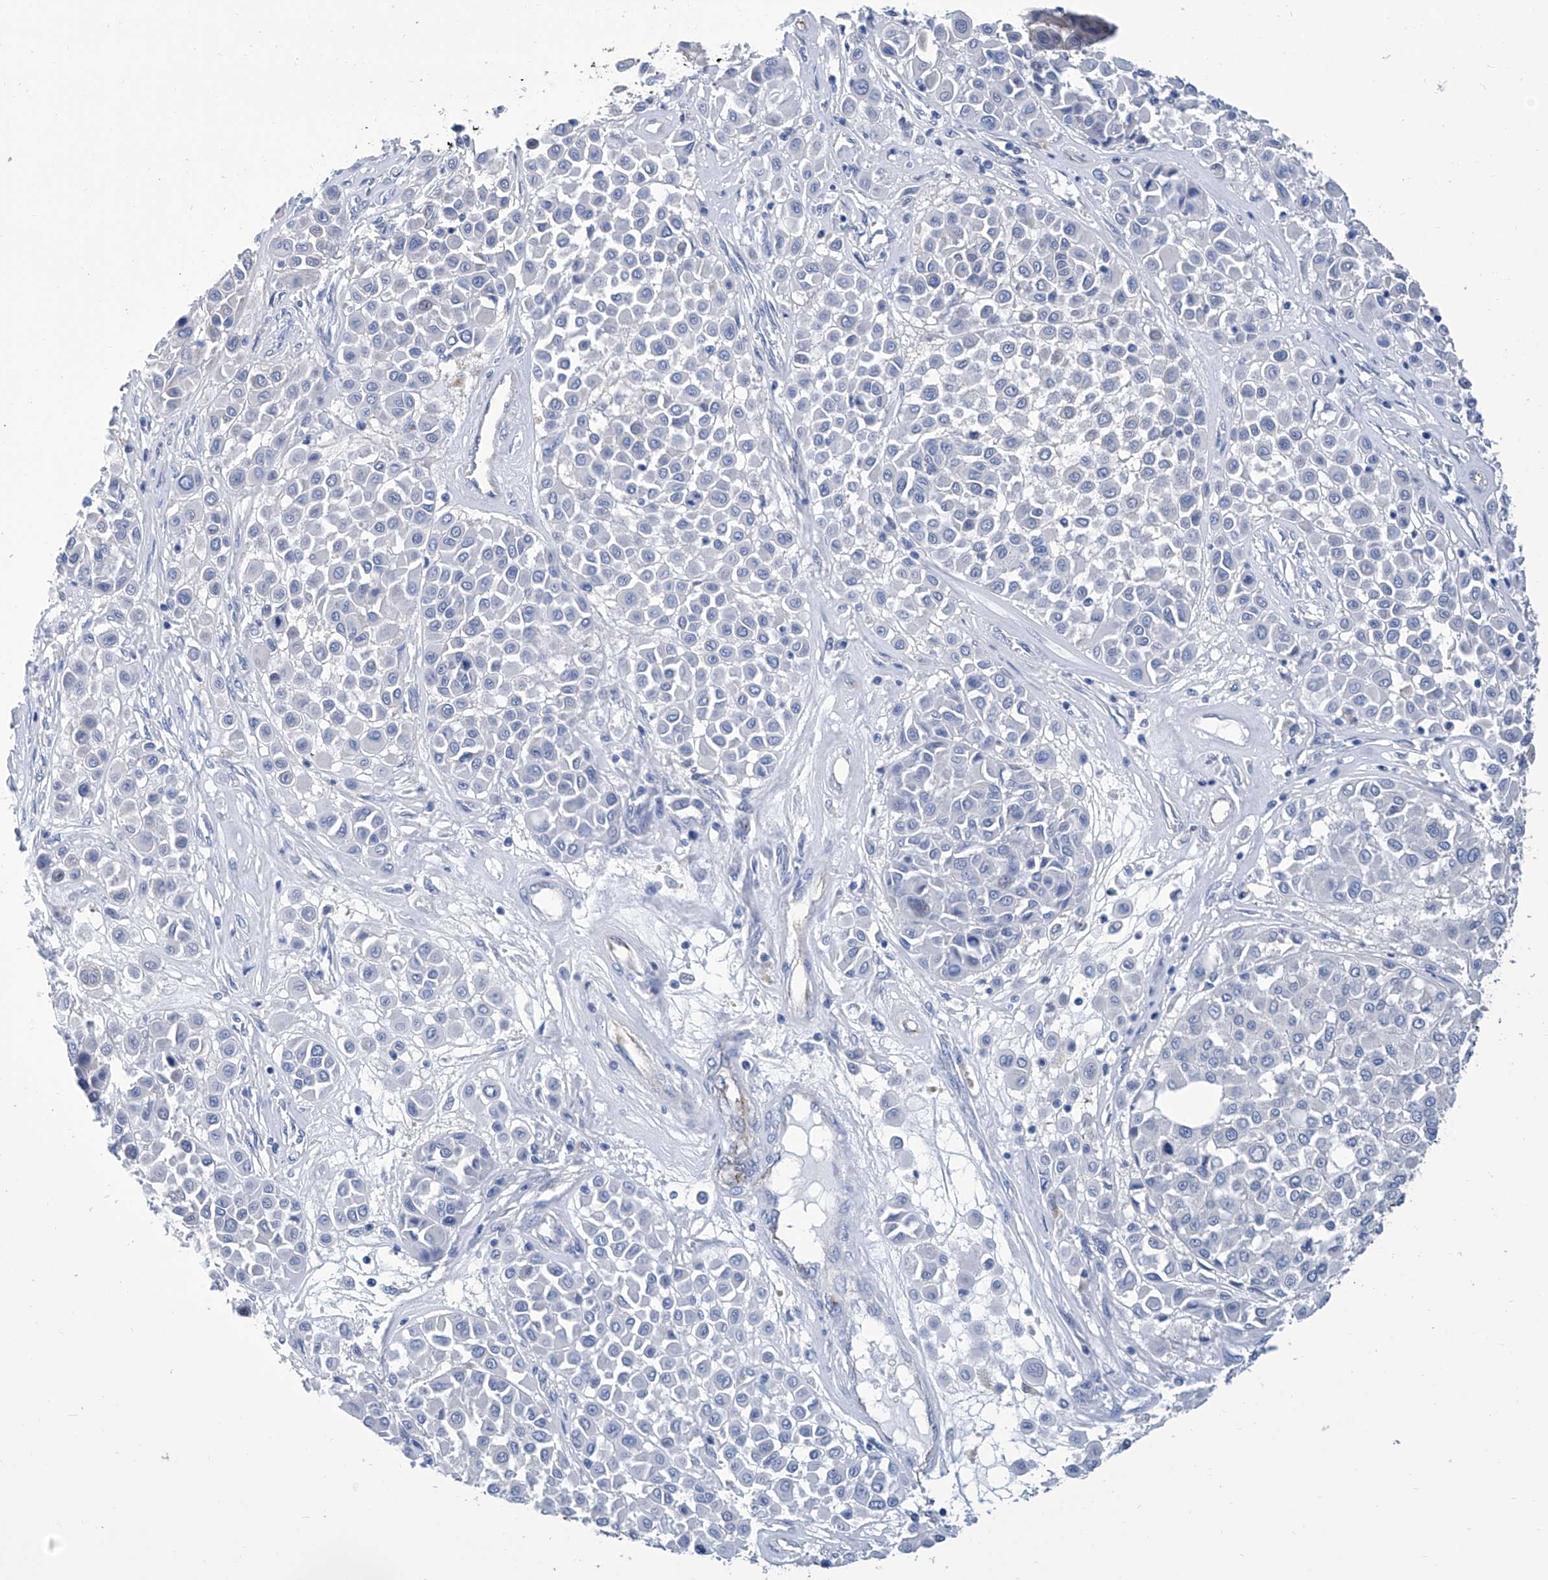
{"staining": {"intensity": "negative", "quantity": "none", "location": "none"}, "tissue": "melanoma", "cell_type": "Tumor cells", "image_type": "cancer", "snomed": [{"axis": "morphology", "description": "Malignant melanoma, Metastatic site"}, {"axis": "topography", "description": "Soft tissue"}], "caption": "This is an immunohistochemistry photomicrograph of melanoma. There is no positivity in tumor cells.", "gene": "SMS", "patient": {"sex": "male", "age": 41}}